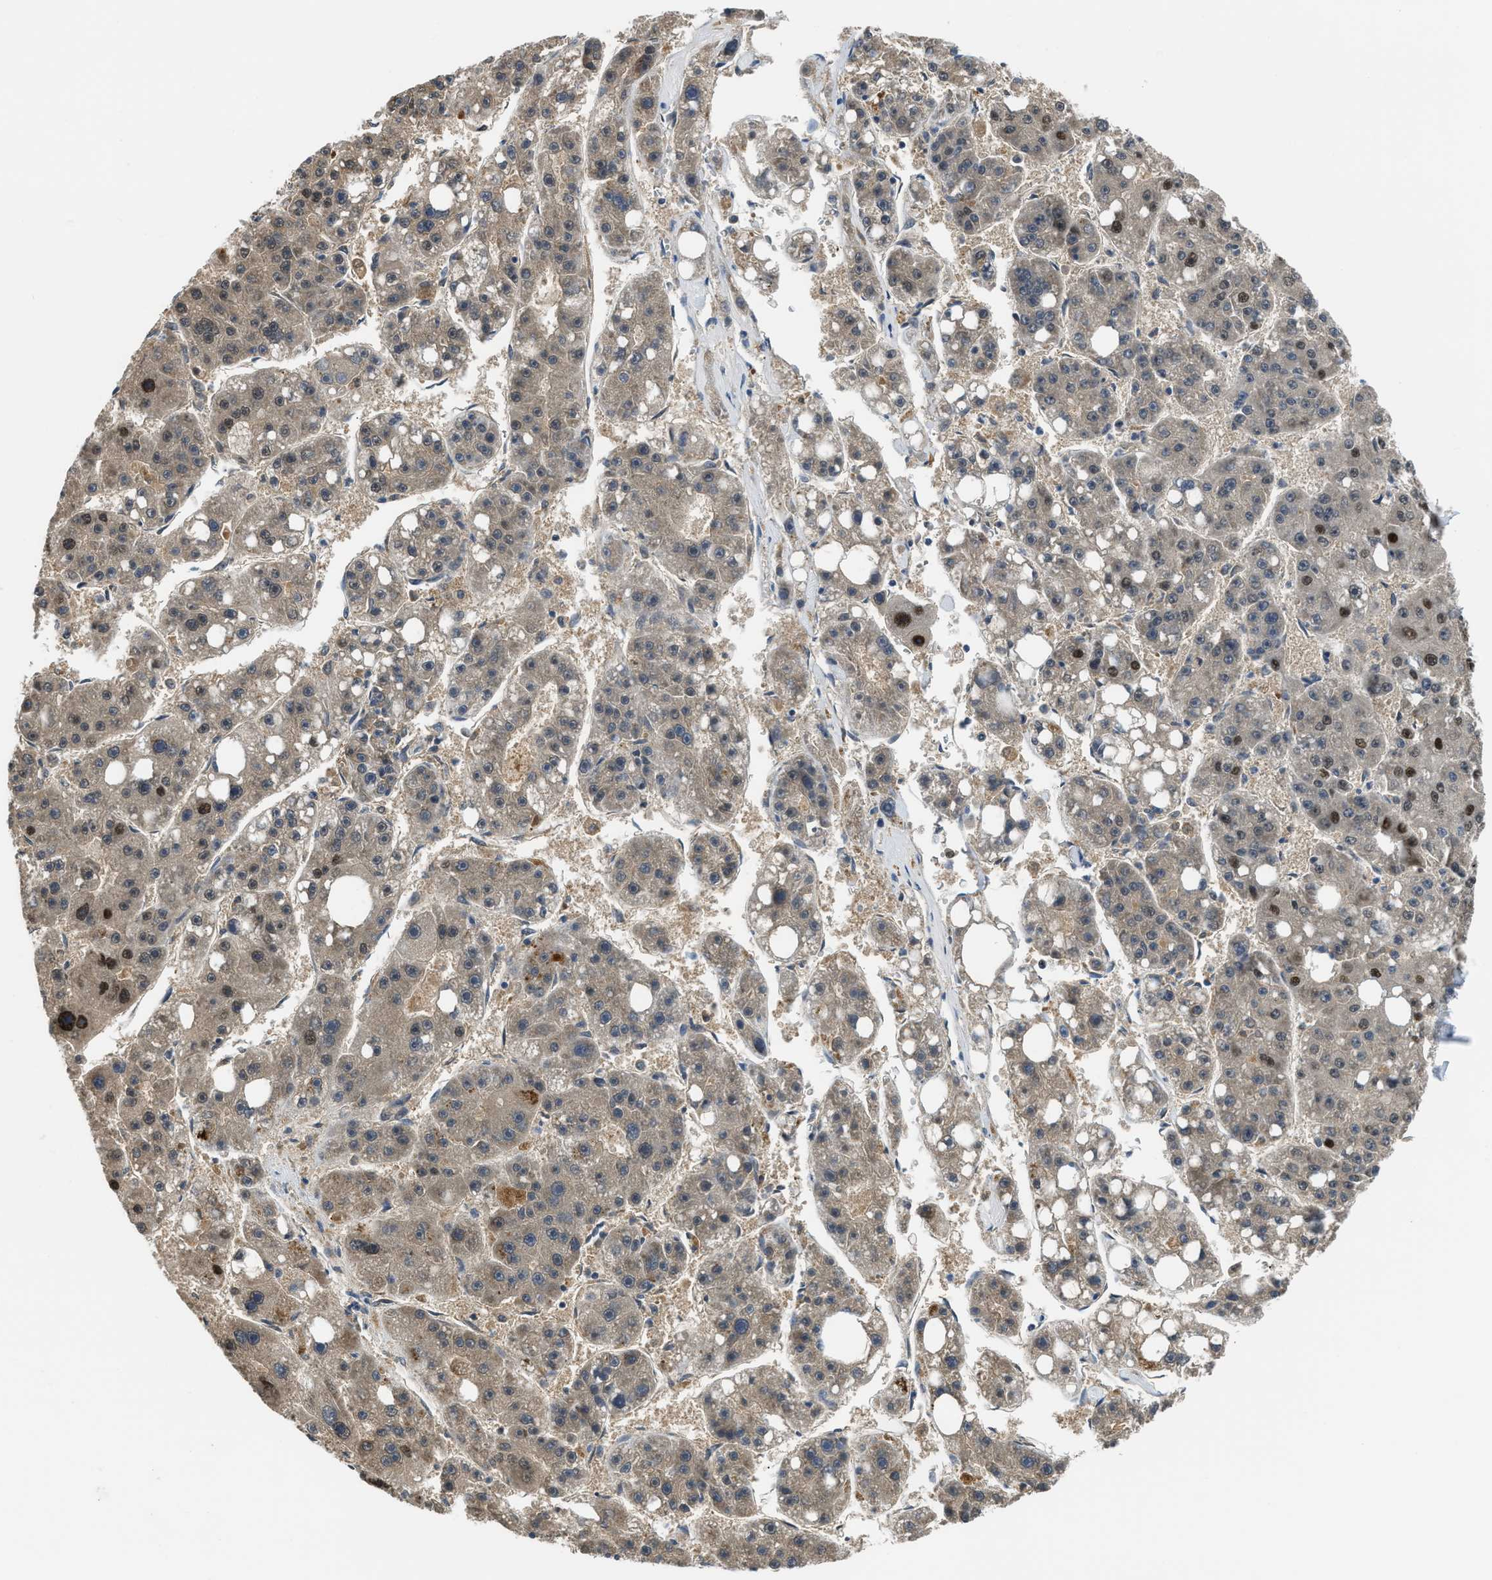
{"staining": {"intensity": "strong", "quantity": "<25%", "location": "nuclear"}, "tissue": "liver cancer", "cell_type": "Tumor cells", "image_type": "cancer", "snomed": [{"axis": "morphology", "description": "Carcinoma, Hepatocellular, NOS"}, {"axis": "topography", "description": "Liver"}], "caption": "A histopathology image of human hepatocellular carcinoma (liver) stained for a protein displays strong nuclear brown staining in tumor cells.", "gene": "ALX1", "patient": {"sex": "female", "age": 61}}